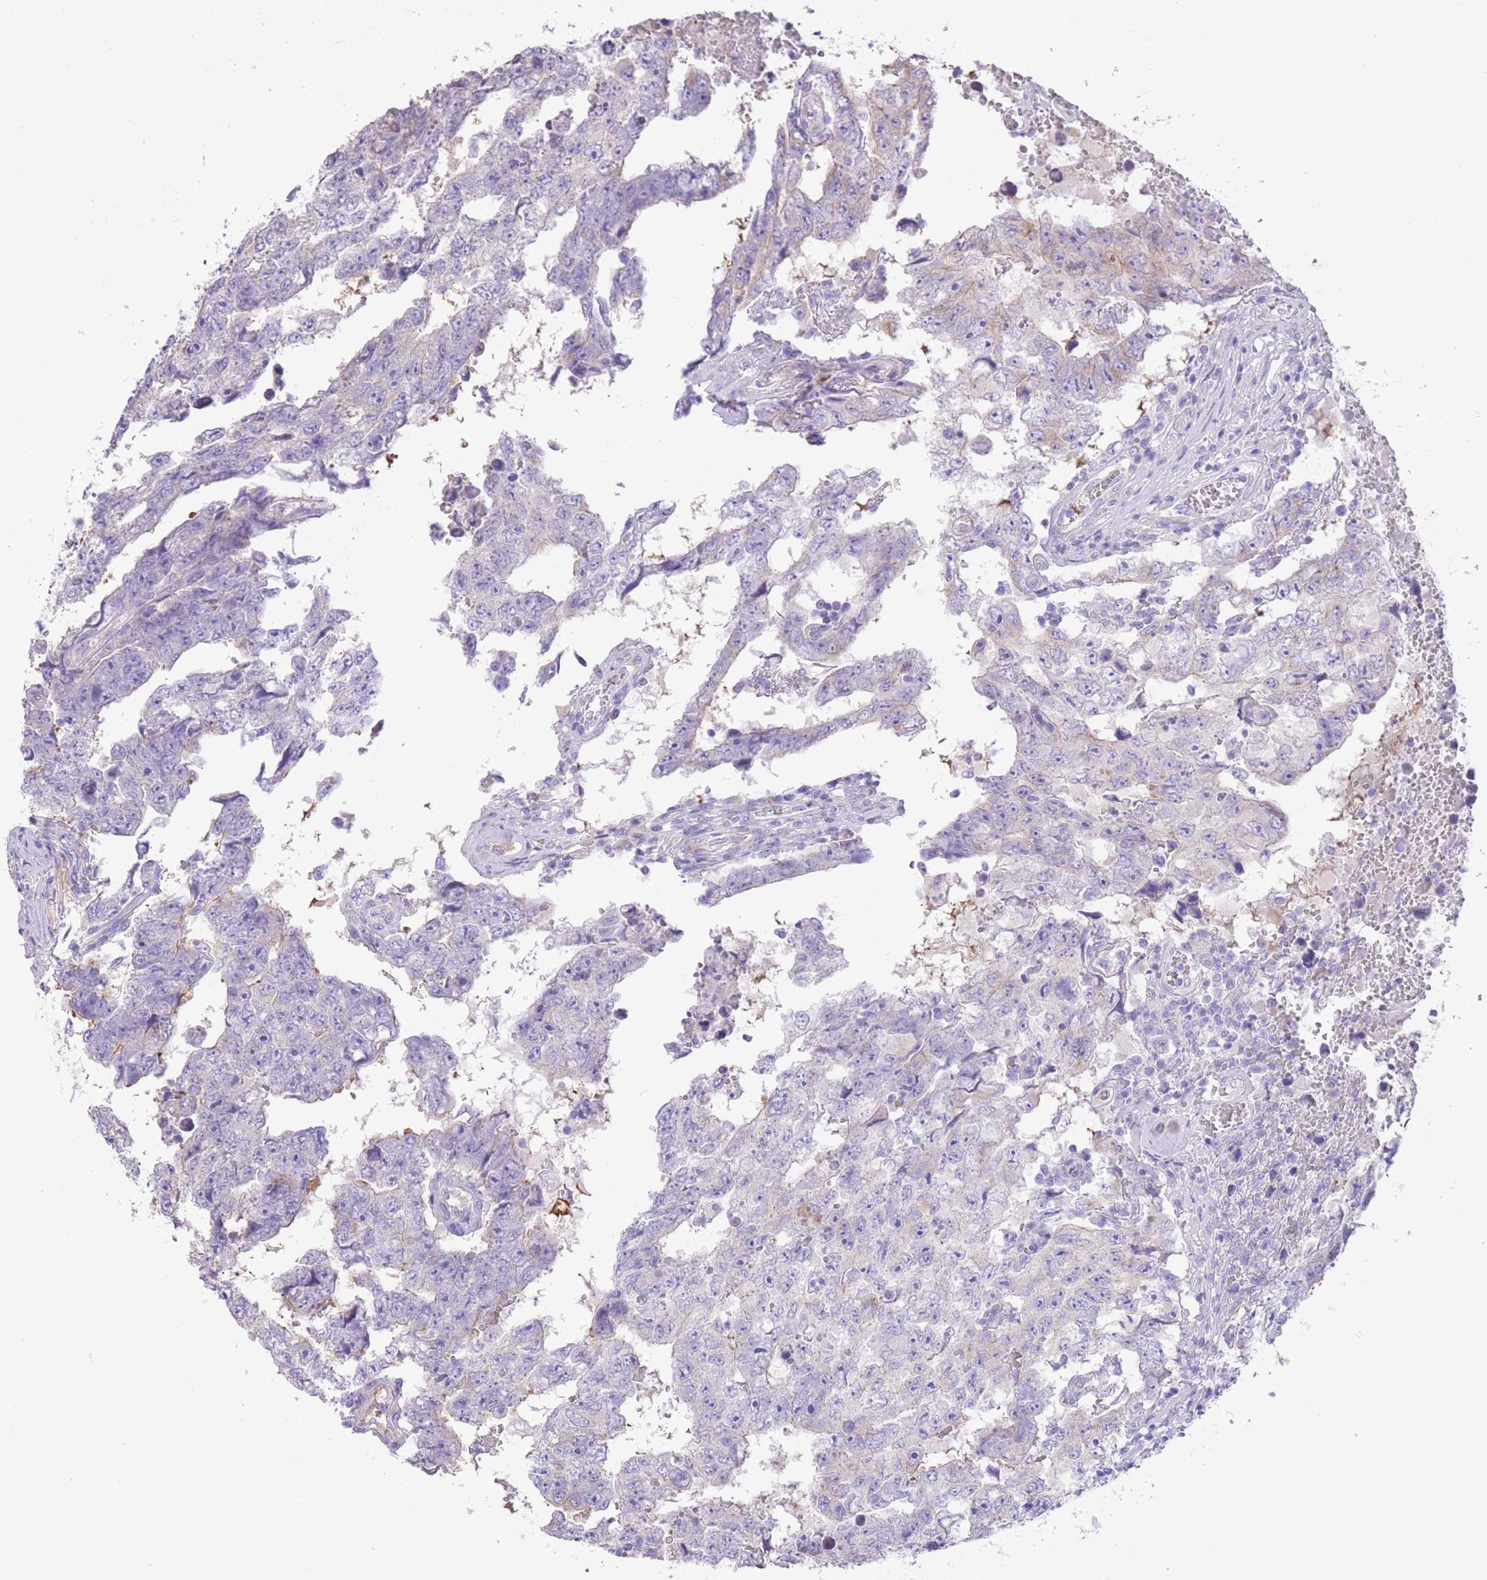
{"staining": {"intensity": "negative", "quantity": "none", "location": "none"}, "tissue": "testis cancer", "cell_type": "Tumor cells", "image_type": "cancer", "snomed": [{"axis": "morphology", "description": "Carcinoma, Embryonal, NOS"}, {"axis": "topography", "description": "Testis"}], "caption": "High magnification brightfield microscopy of testis embryonal carcinoma stained with DAB (3,3'-diaminobenzidine) (brown) and counterstained with hematoxylin (blue): tumor cells show no significant positivity.", "gene": "RHOU", "patient": {"sex": "male", "age": 25}}